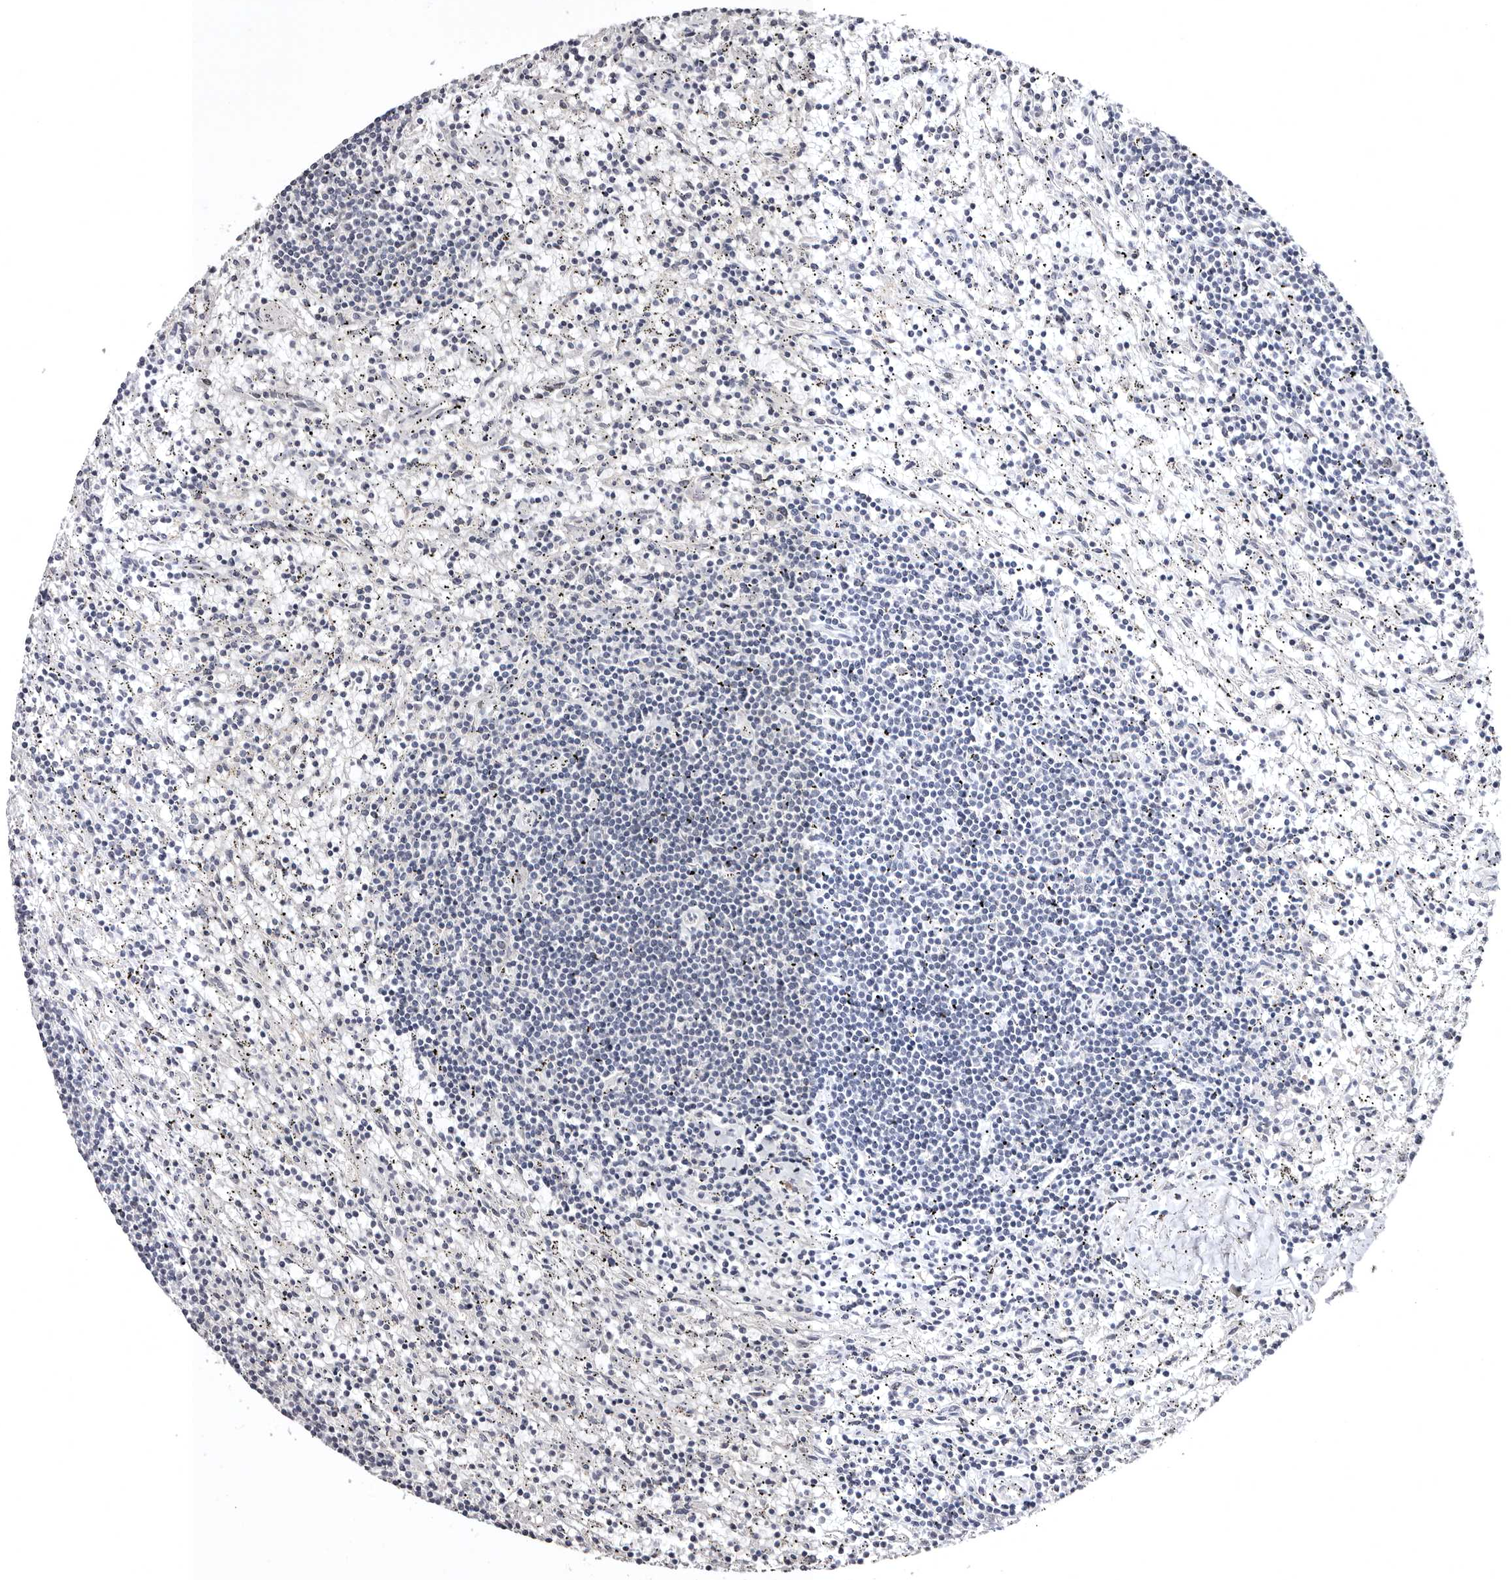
{"staining": {"intensity": "negative", "quantity": "none", "location": "none"}, "tissue": "lymphoma", "cell_type": "Tumor cells", "image_type": "cancer", "snomed": [{"axis": "morphology", "description": "Malignant lymphoma, non-Hodgkin's type, Low grade"}, {"axis": "topography", "description": "Spleen"}], "caption": "Immunohistochemical staining of human lymphoma reveals no significant staining in tumor cells.", "gene": "PHF20L1", "patient": {"sex": "male", "age": 76}}